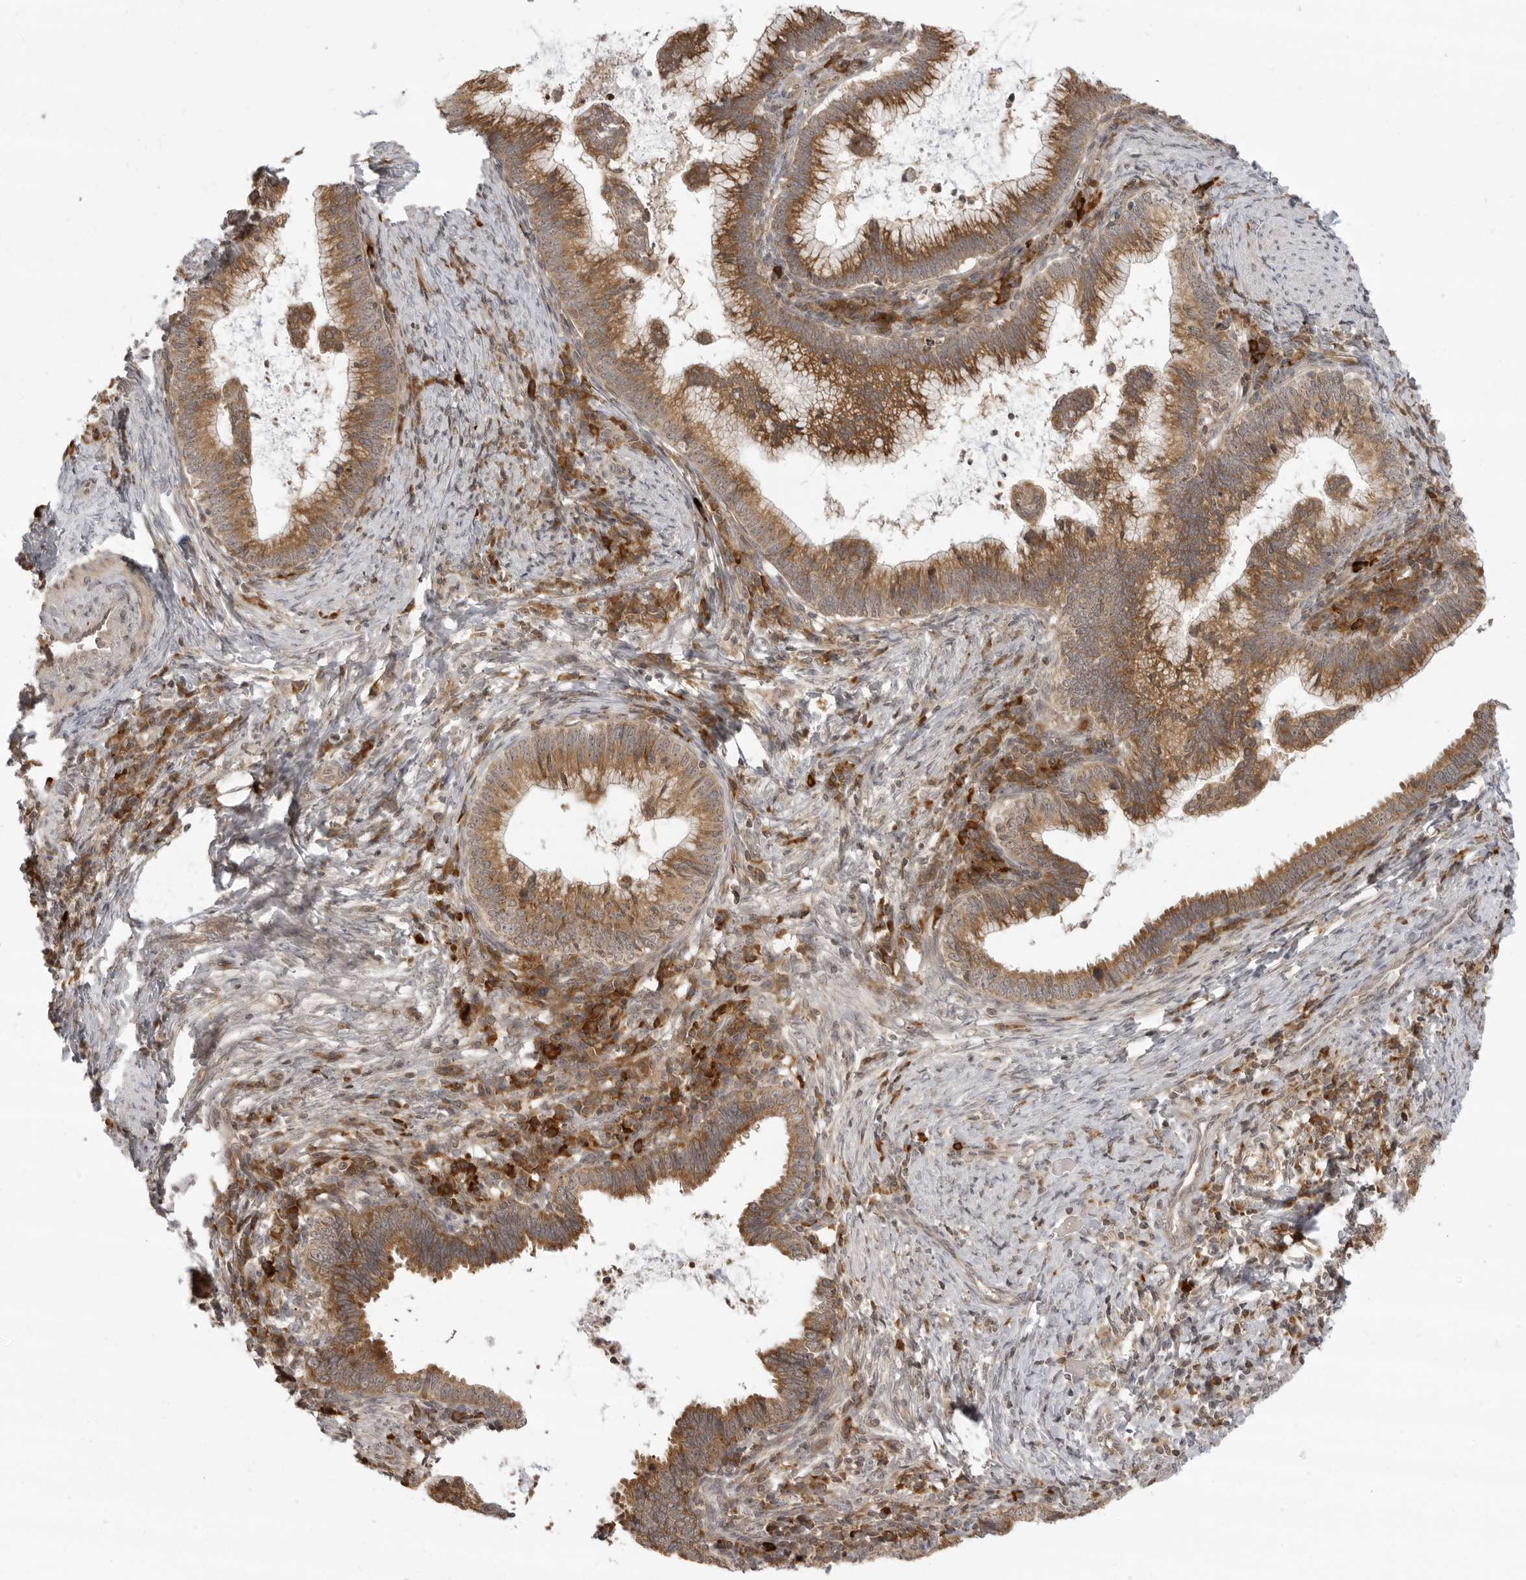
{"staining": {"intensity": "moderate", "quantity": ">75%", "location": "cytoplasmic/membranous"}, "tissue": "cervical cancer", "cell_type": "Tumor cells", "image_type": "cancer", "snomed": [{"axis": "morphology", "description": "Adenocarcinoma, NOS"}, {"axis": "topography", "description": "Cervix"}], "caption": "Immunohistochemical staining of cervical cancer demonstrates medium levels of moderate cytoplasmic/membranous positivity in approximately >75% of tumor cells. (brown staining indicates protein expression, while blue staining denotes nuclei).", "gene": "PRRC2A", "patient": {"sex": "female", "age": 36}}